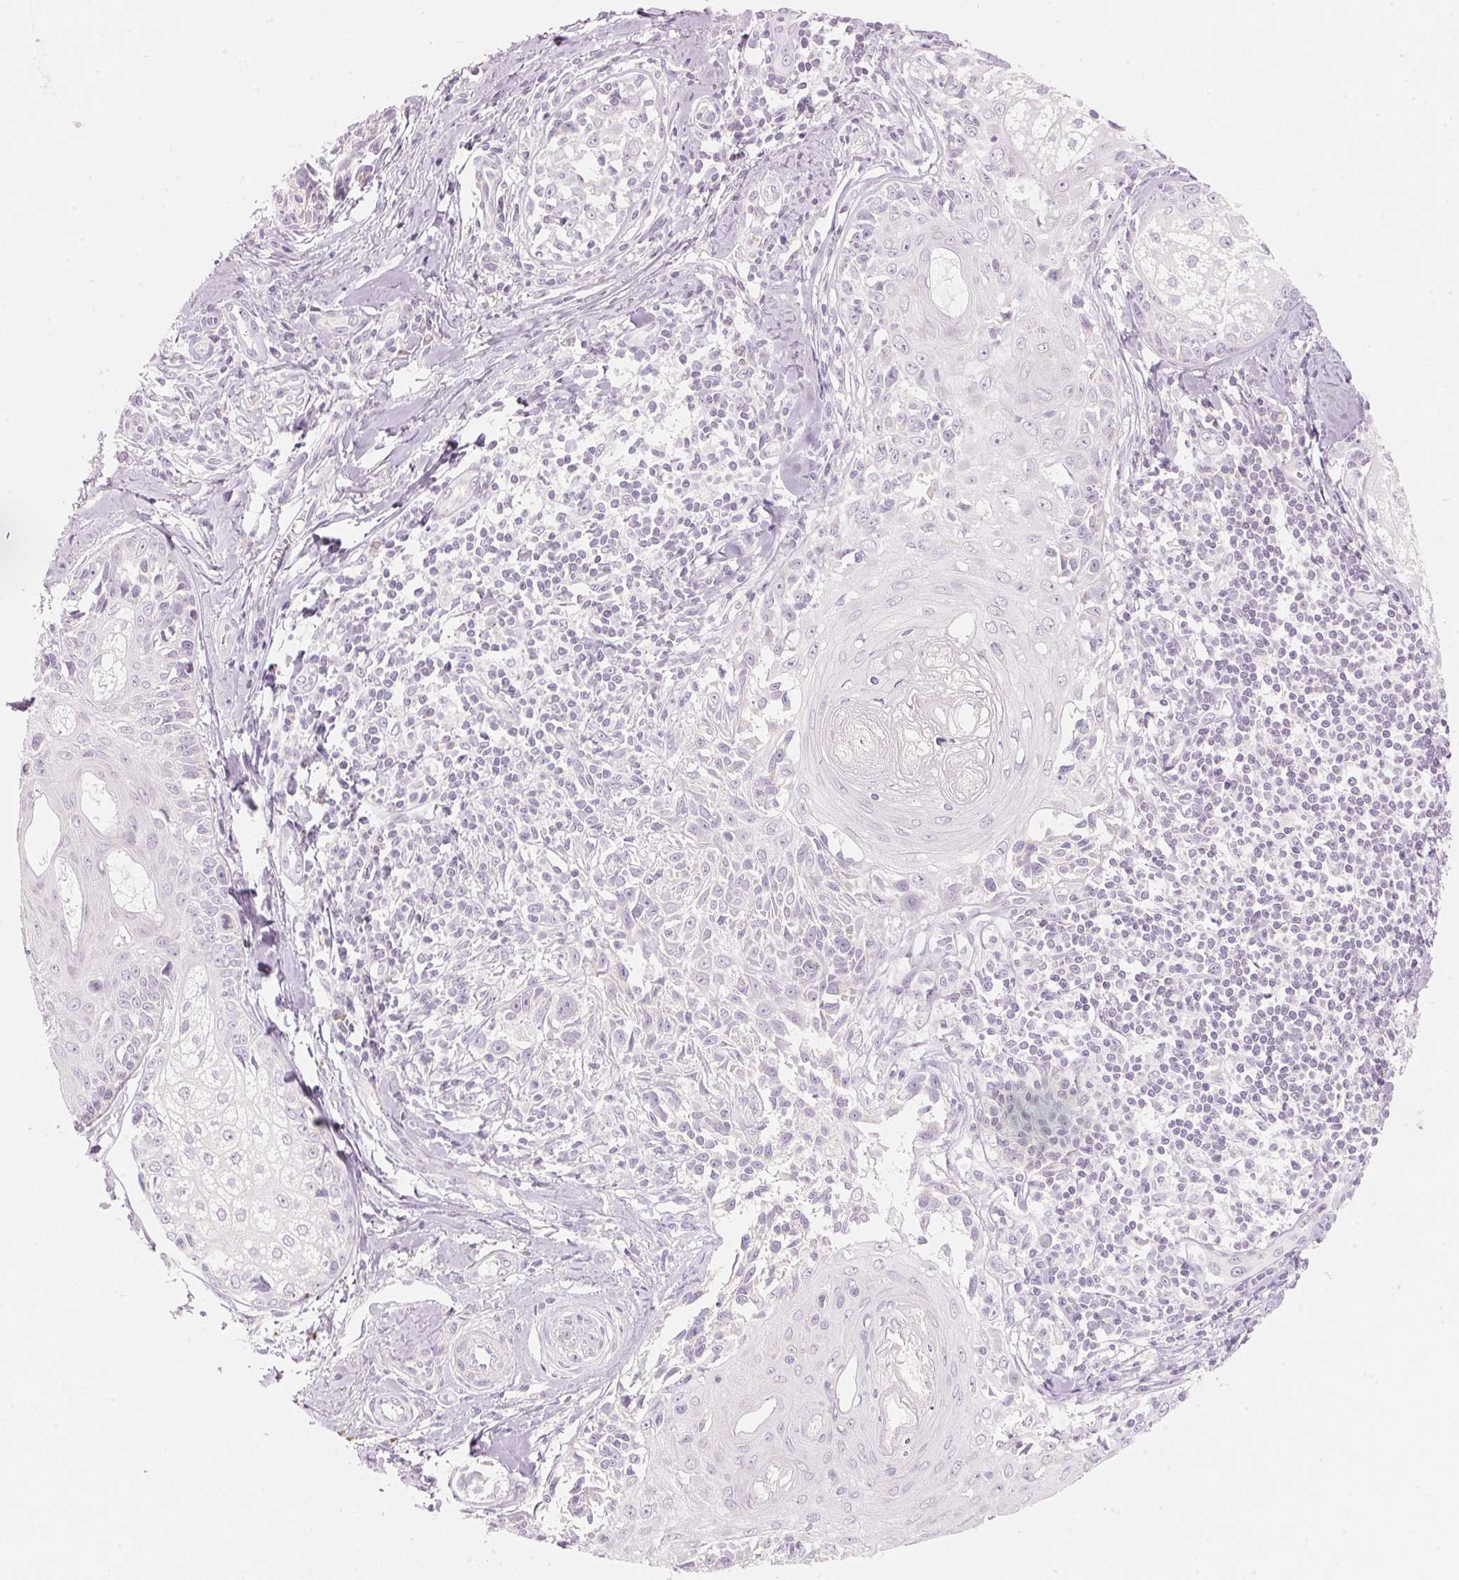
{"staining": {"intensity": "negative", "quantity": "none", "location": "none"}, "tissue": "melanoma", "cell_type": "Tumor cells", "image_type": "cancer", "snomed": [{"axis": "morphology", "description": "Malignant melanoma, NOS"}, {"axis": "topography", "description": "Skin"}], "caption": "An immunohistochemistry (IHC) micrograph of malignant melanoma is shown. There is no staining in tumor cells of malignant melanoma. (Brightfield microscopy of DAB immunohistochemistry (IHC) at high magnification).", "gene": "HOXB13", "patient": {"sex": "female", "age": 86}}